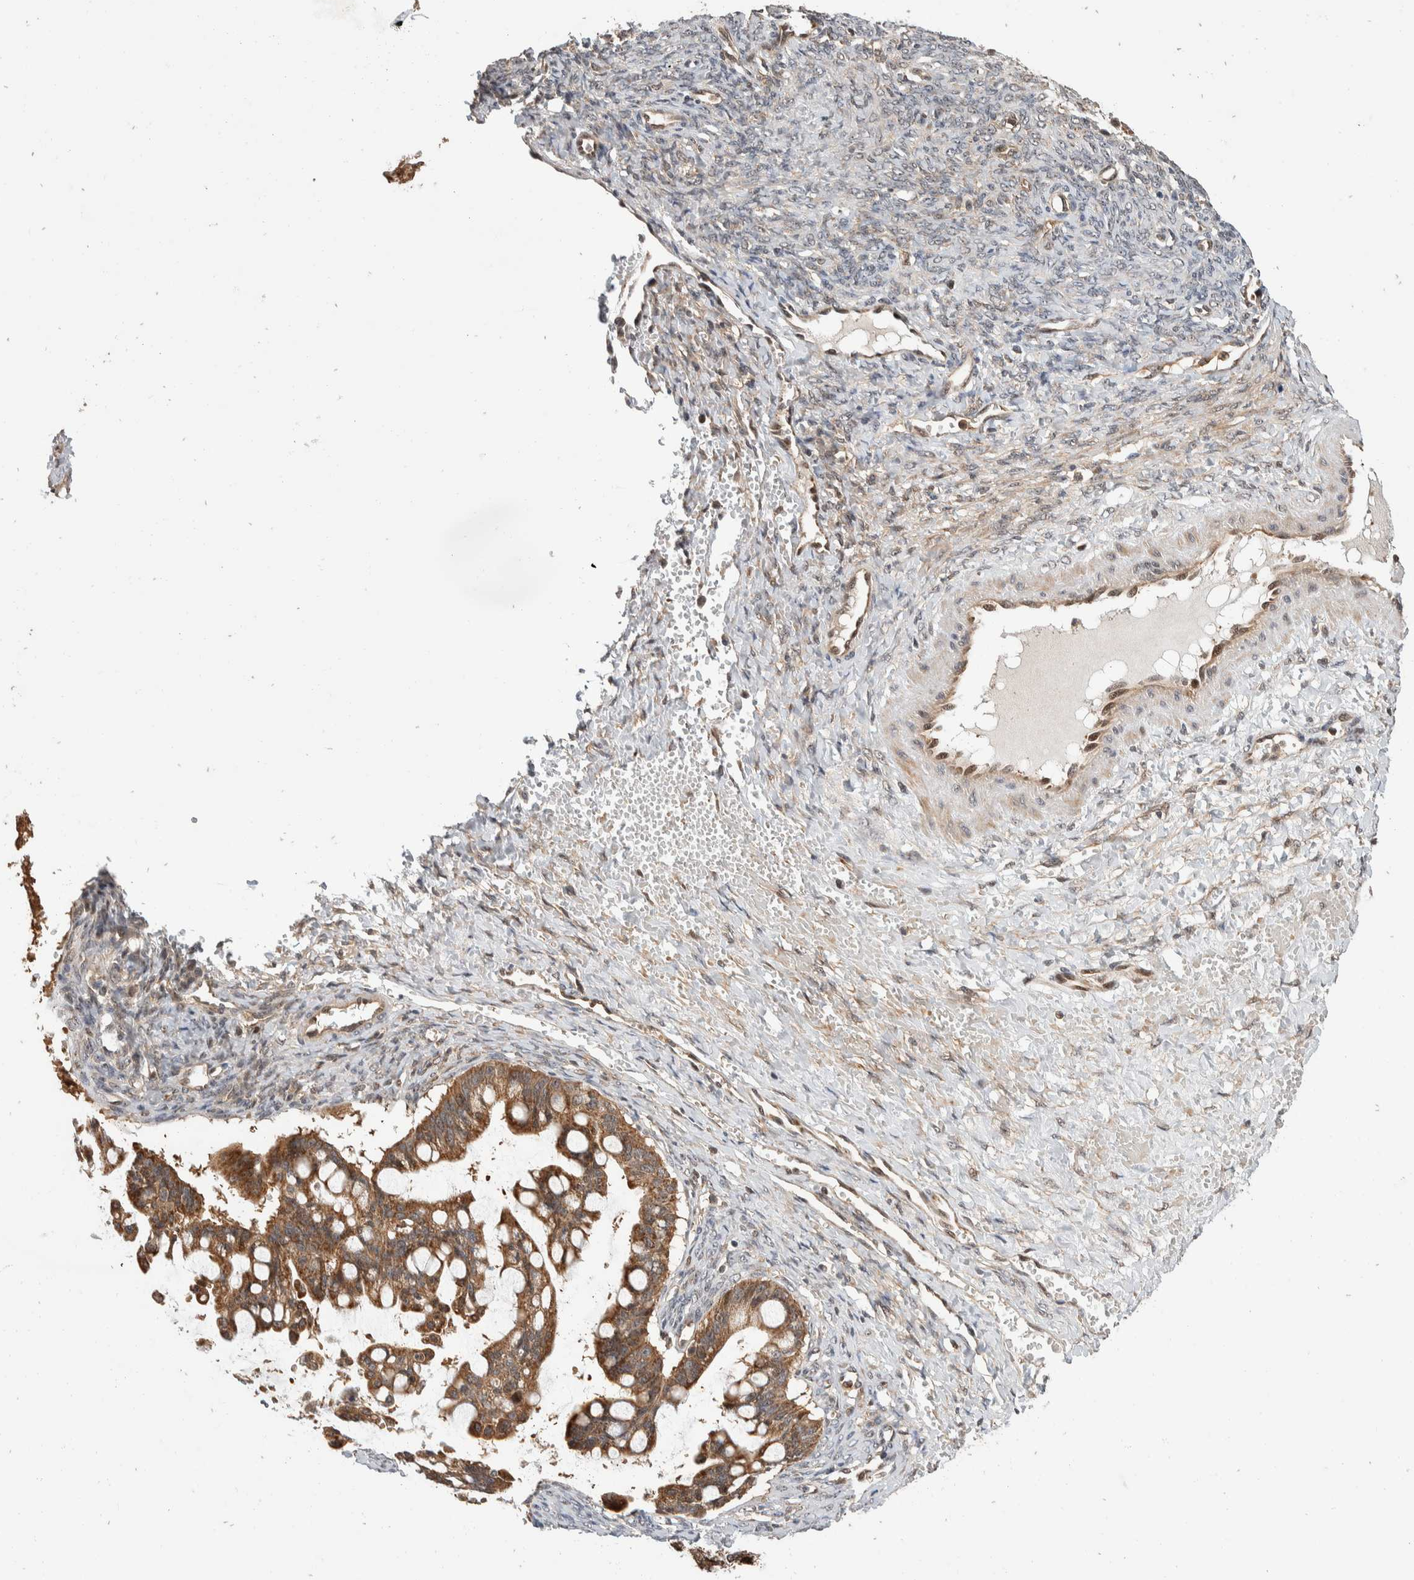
{"staining": {"intensity": "moderate", "quantity": ">75%", "location": "cytoplasmic/membranous"}, "tissue": "ovarian cancer", "cell_type": "Tumor cells", "image_type": "cancer", "snomed": [{"axis": "morphology", "description": "Cystadenocarcinoma, mucinous, NOS"}, {"axis": "topography", "description": "Ovary"}], "caption": "Human ovarian cancer stained with a protein marker shows moderate staining in tumor cells.", "gene": "ABHD11", "patient": {"sex": "female", "age": 73}}